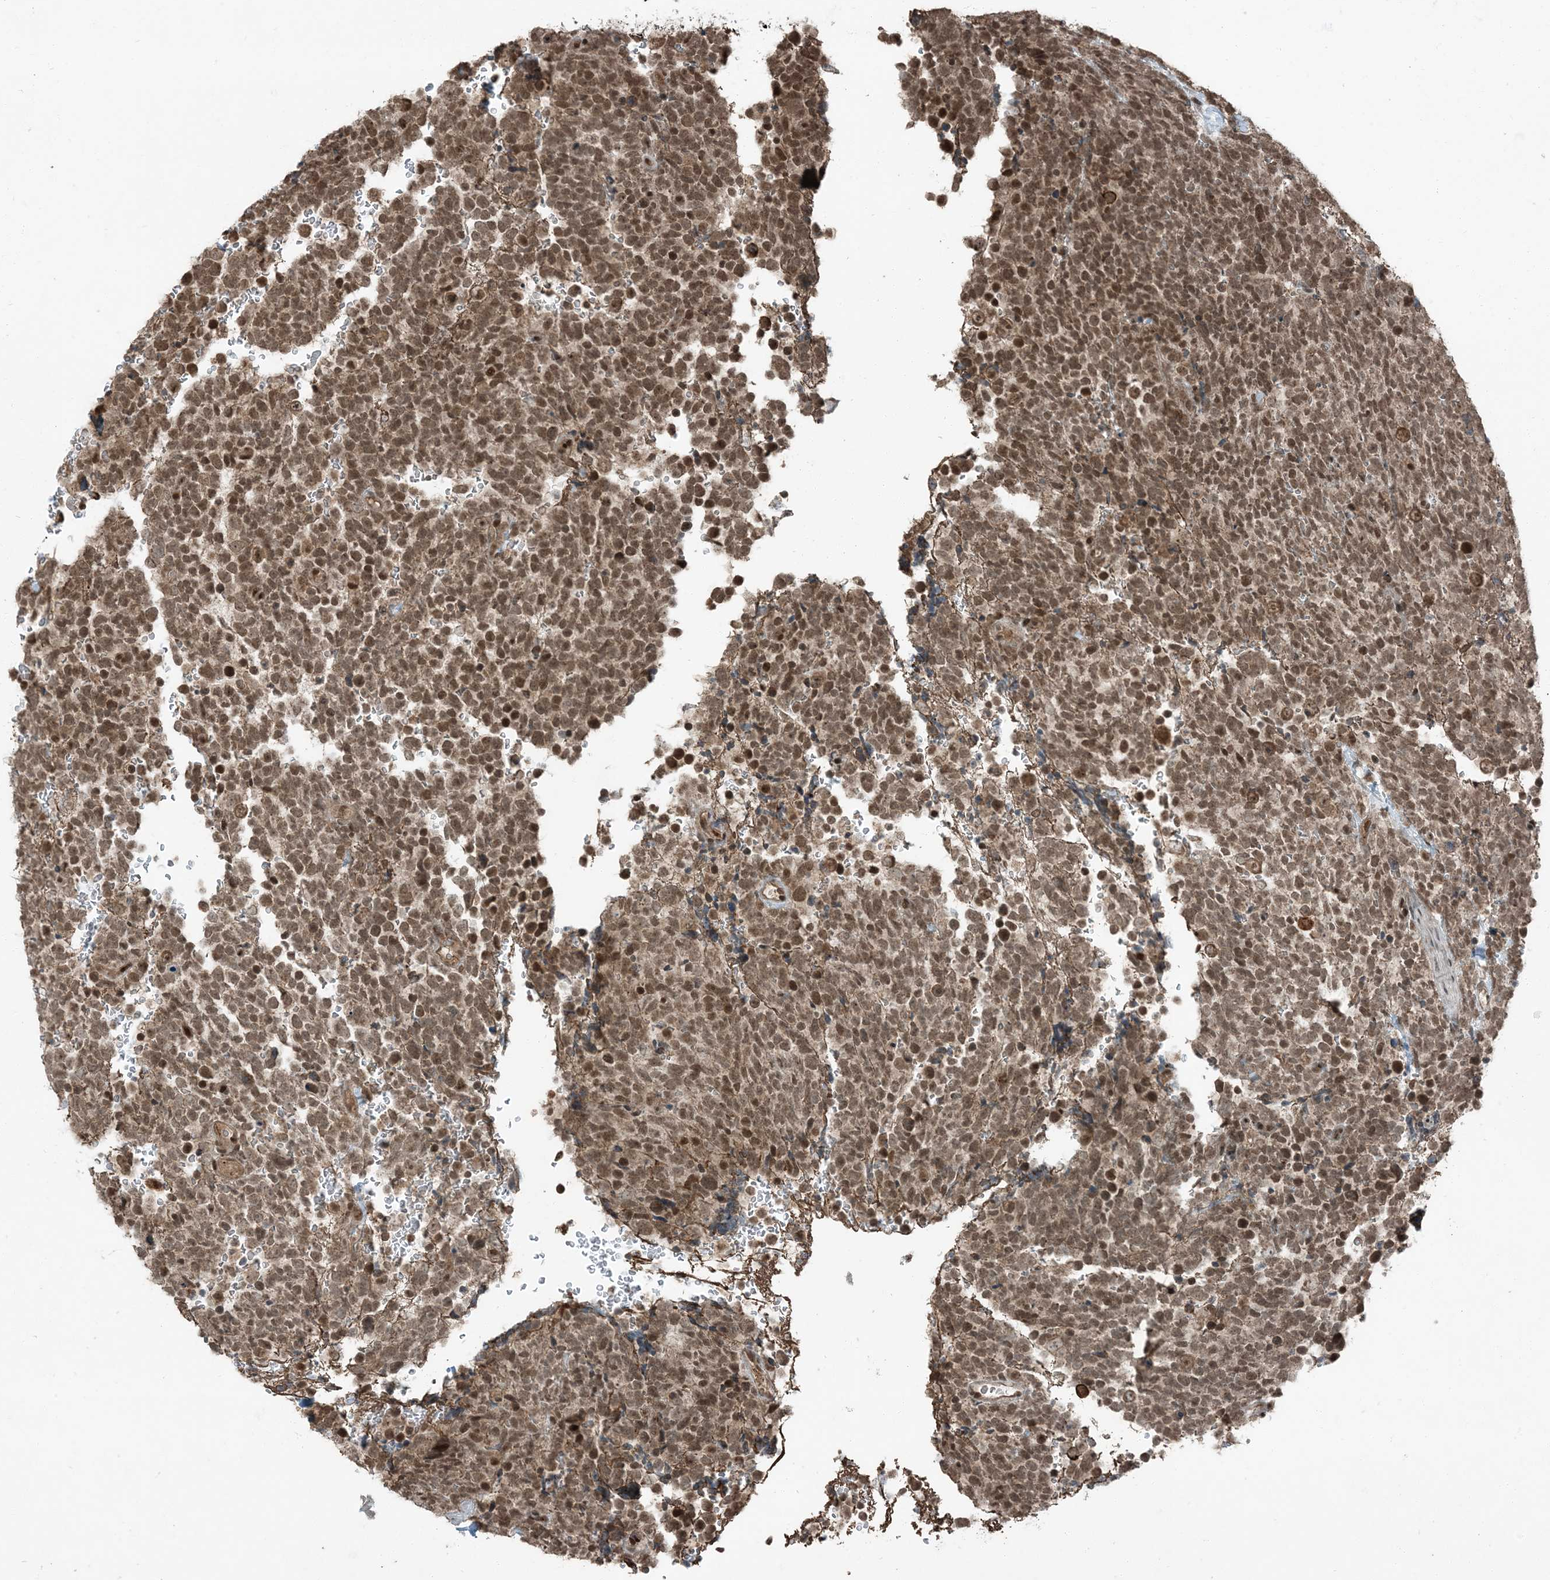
{"staining": {"intensity": "moderate", "quantity": ">75%", "location": "nuclear"}, "tissue": "urothelial cancer", "cell_type": "Tumor cells", "image_type": "cancer", "snomed": [{"axis": "morphology", "description": "Urothelial carcinoma, High grade"}, {"axis": "topography", "description": "Urinary bladder"}], "caption": "Urothelial cancer stained for a protein demonstrates moderate nuclear positivity in tumor cells.", "gene": "TRAPPC12", "patient": {"sex": "female", "age": 82}}